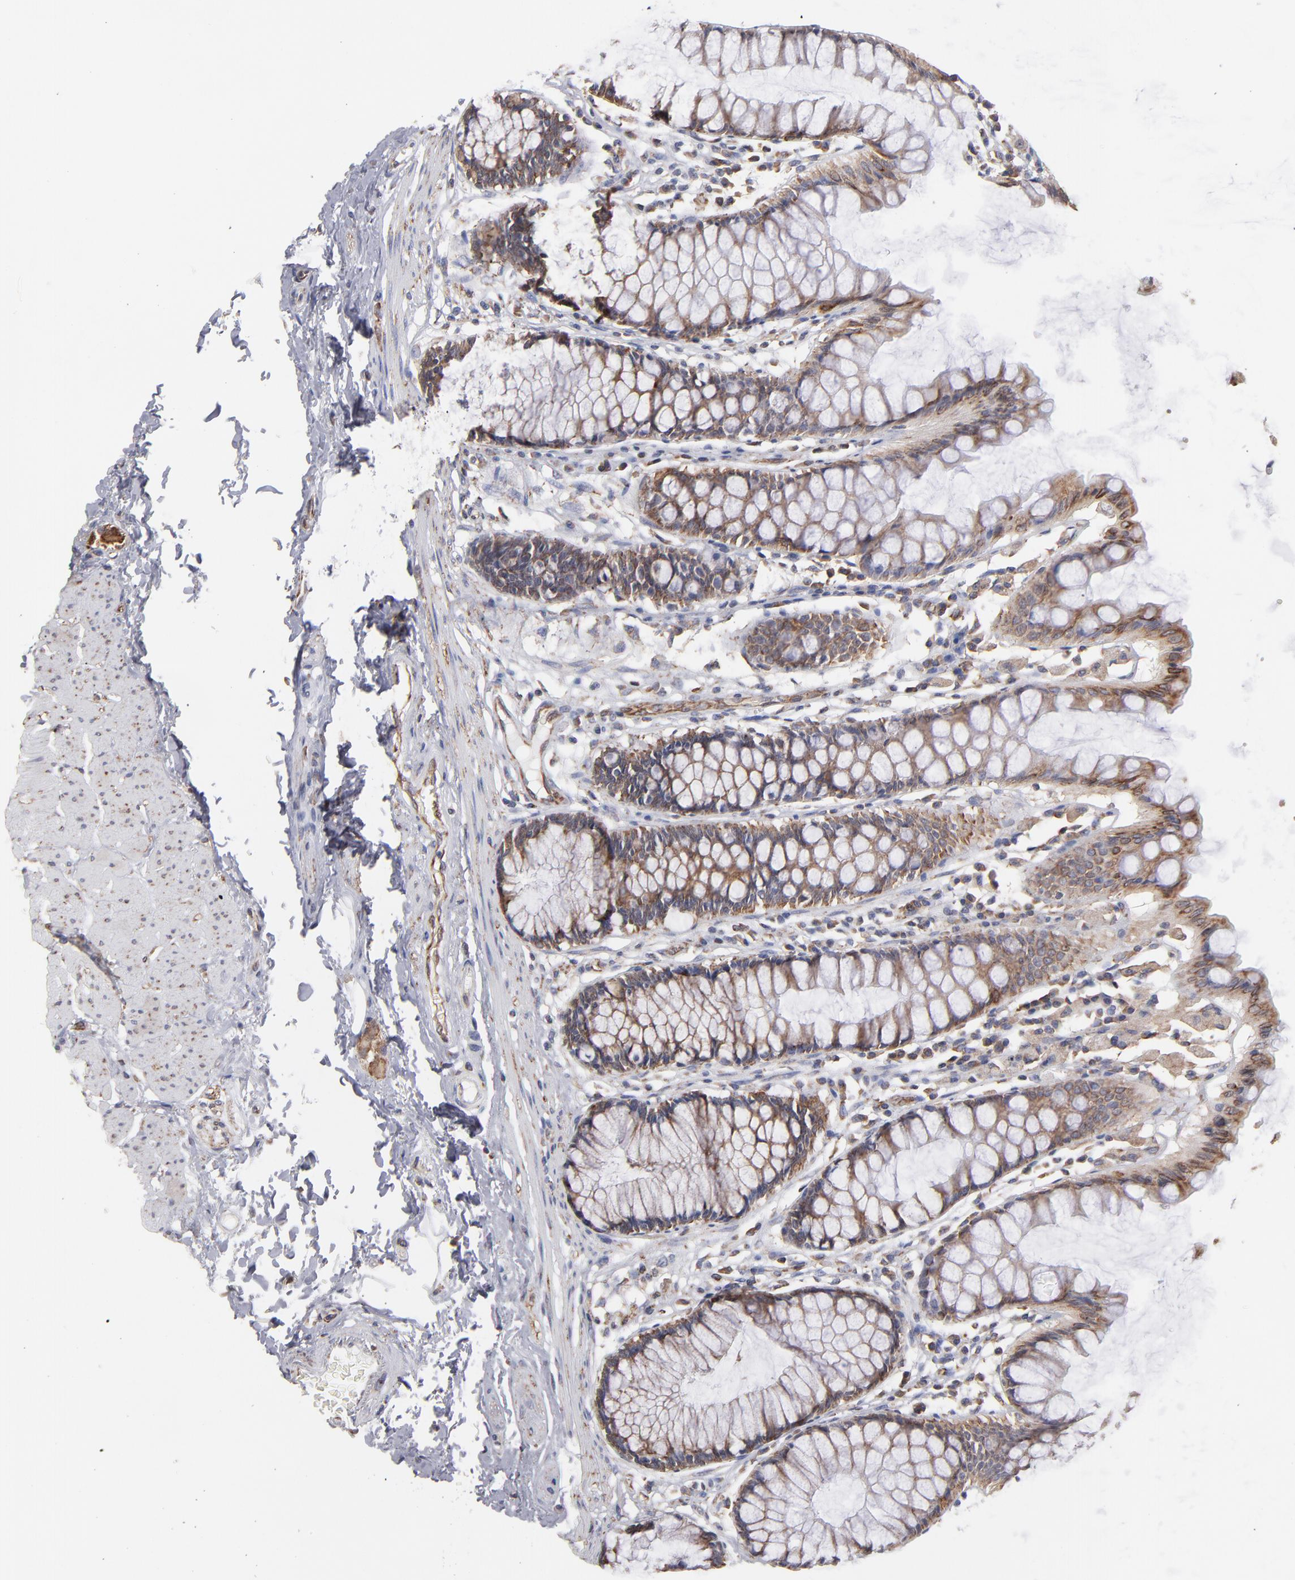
{"staining": {"intensity": "moderate", "quantity": ">75%", "location": "cytoplasmic/membranous"}, "tissue": "rectum", "cell_type": "Glandular cells", "image_type": "normal", "snomed": [{"axis": "morphology", "description": "Normal tissue, NOS"}, {"axis": "topography", "description": "Rectum"}], "caption": "An IHC micrograph of normal tissue is shown. Protein staining in brown shows moderate cytoplasmic/membranous positivity in rectum within glandular cells. (DAB IHC, brown staining for protein, blue staining for nuclei).", "gene": "KTN1", "patient": {"sex": "male", "age": 77}}